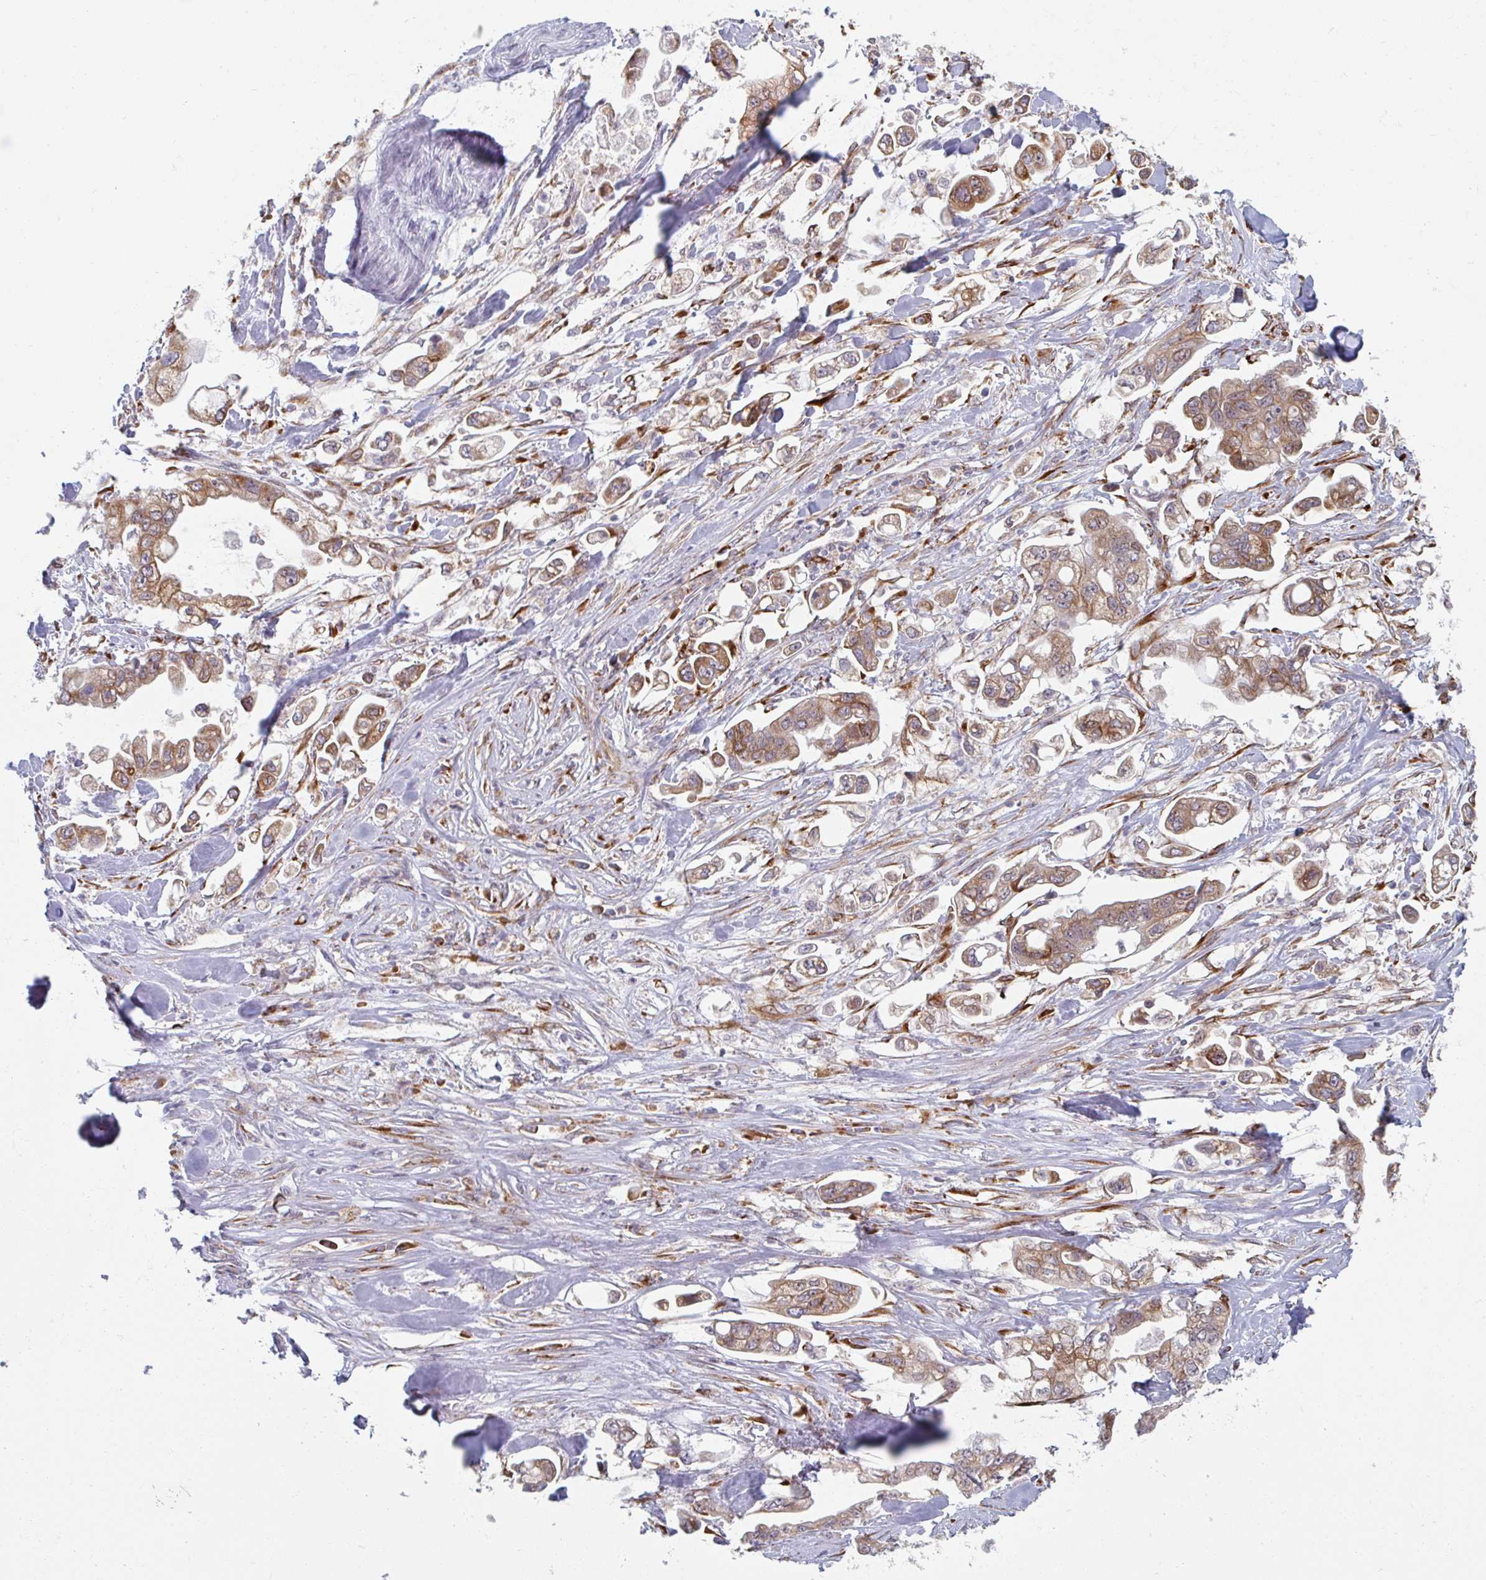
{"staining": {"intensity": "moderate", "quantity": ">75%", "location": "cytoplasmic/membranous"}, "tissue": "stomach cancer", "cell_type": "Tumor cells", "image_type": "cancer", "snomed": [{"axis": "morphology", "description": "Adenocarcinoma, NOS"}, {"axis": "topography", "description": "Stomach"}], "caption": "Protein positivity by IHC reveals moderate cytoplasmic/membranous expression in approximately >75% of tumor cells in adenocarcinoma (stomach).", "gene": "TRAPPC10", "patient": {"sex": "male", "age": 62}}